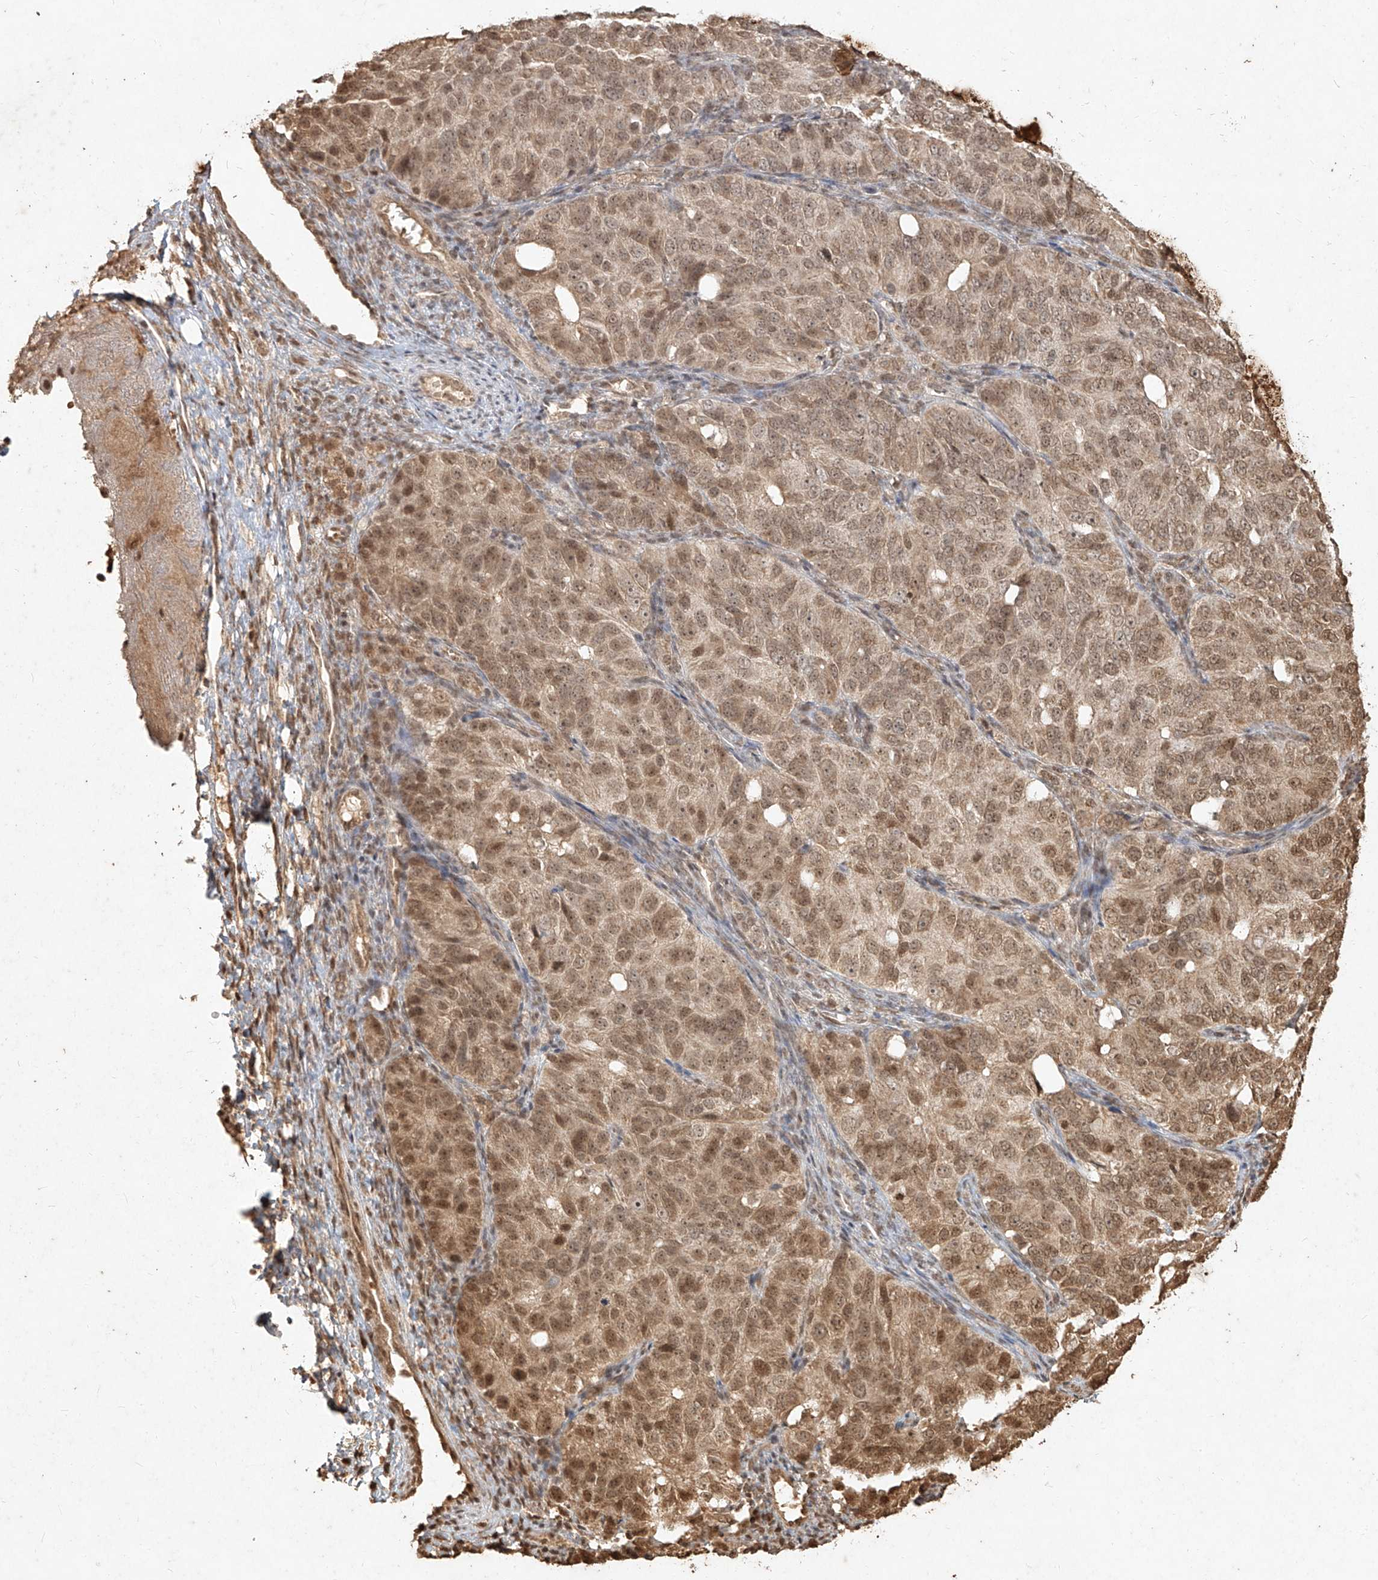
{"staining": {"intensity": "moderate", "quantity": ">75%", "location": "nuclear"}, "tissue": "ovarian cancer", "cell_type": "Tumor cells", "image_type": "cancer", "snomed": [{"axis": "morphology", "description": "Carcinoma, endometroid"}, {"axis": "topography", "description": "Ovary"}], "caption": "A high-resolution image shows immunohistochemistry staining of ovarian endometroid carcinoma, which demonstrates moderate nuclear positivity in approximately >75% of tumor cells.", "gene": "UBE2K", "patient": {"sex": "female", "age": 51}}